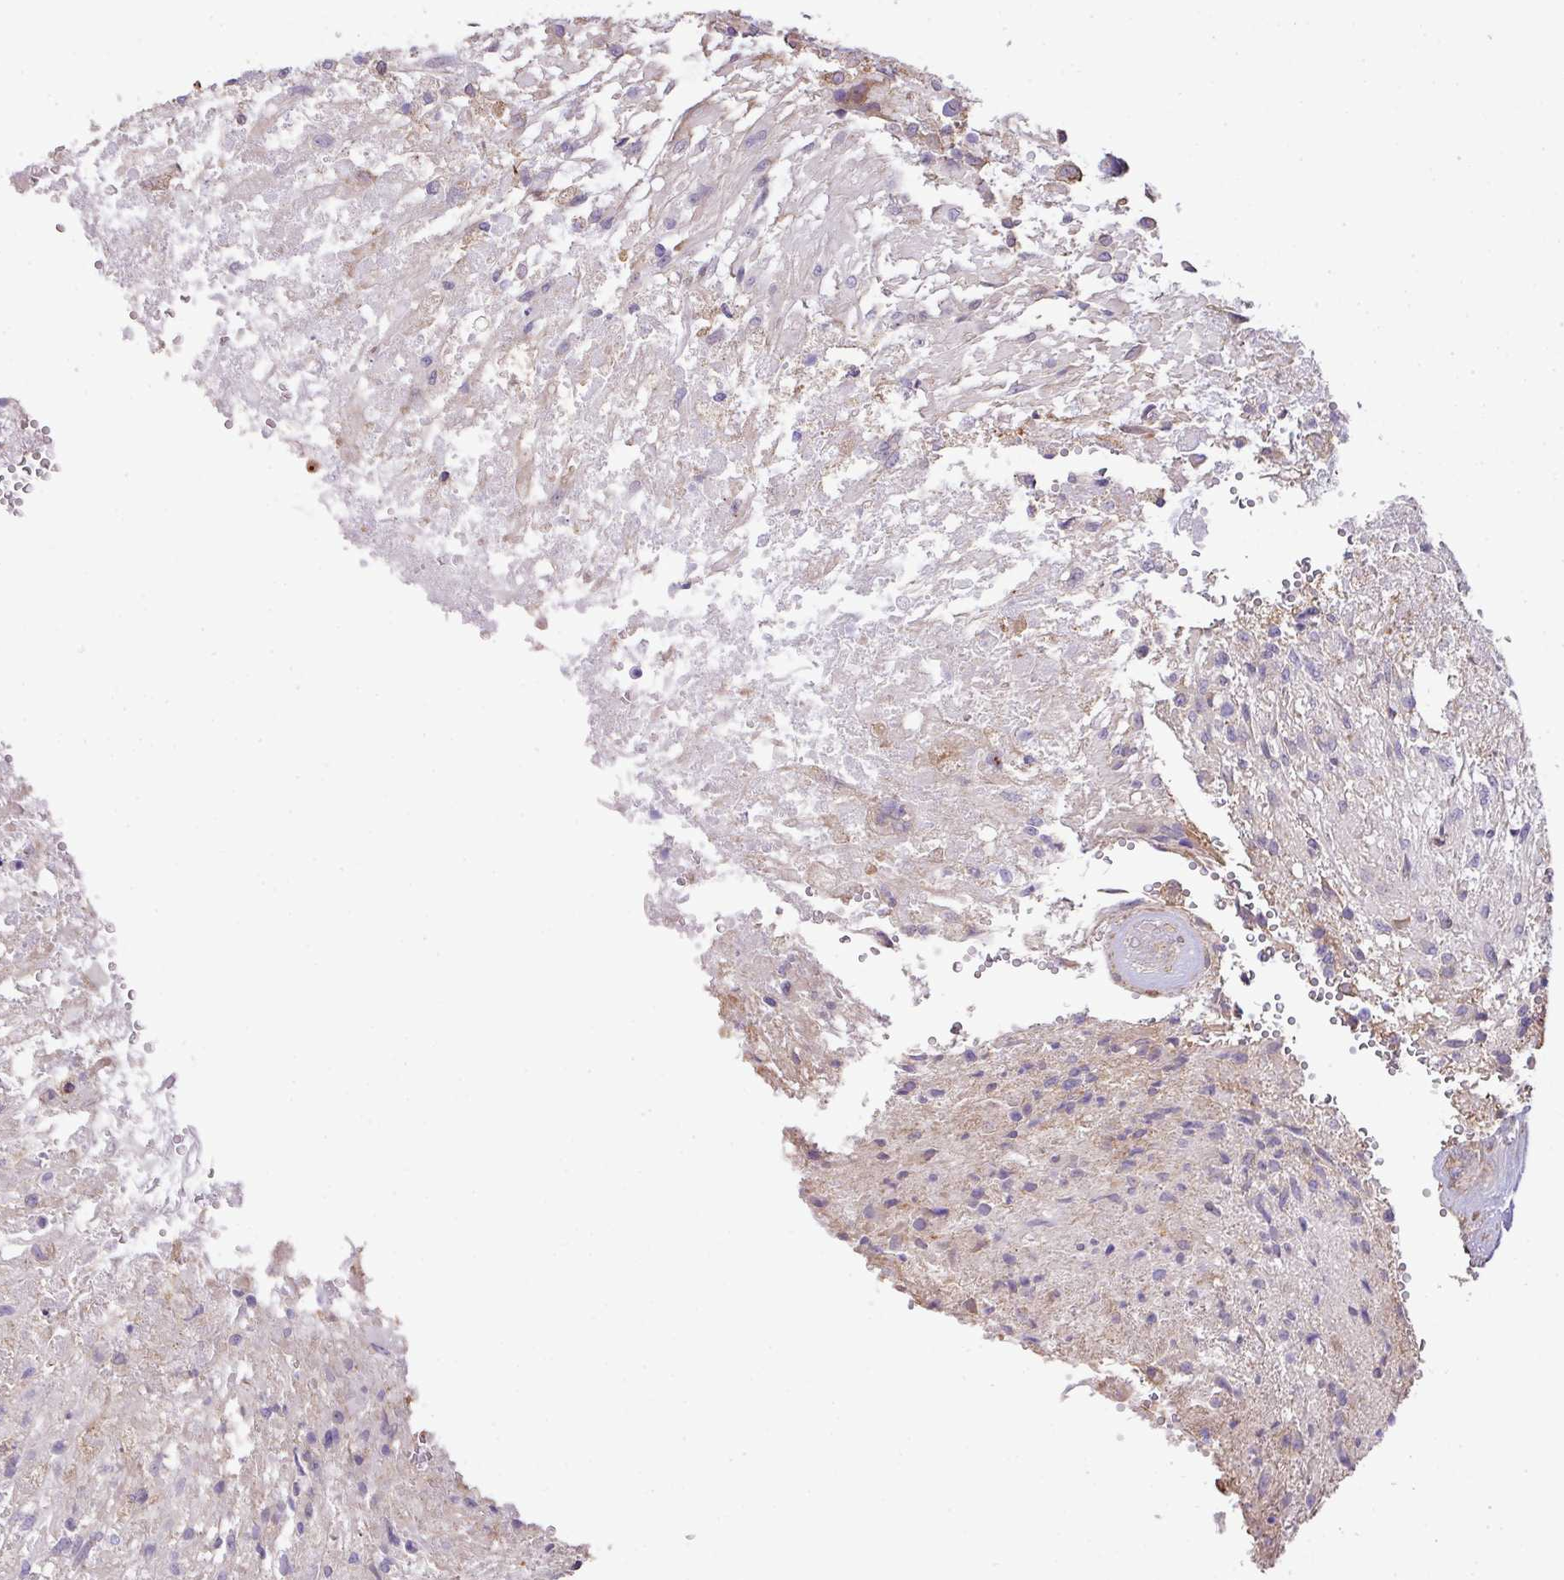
{"staining": {"intensity": "negative", "quantity": "none", "location": "none"}, "tissue": "glioma", "cell_type": "Tumor cells", "image_type": "cancer", "snomed": [{"axis": "morphology", "description": "Glioma, malignant, High grade"}, {"axis": "topography", "description": "Brain"}], "caption": "Image shows no protein expression in tumor cells of high-grade glioma (malignant) tissue.", "gene": "LRRC41", "patient": {"sex": "male", "age": 56}}